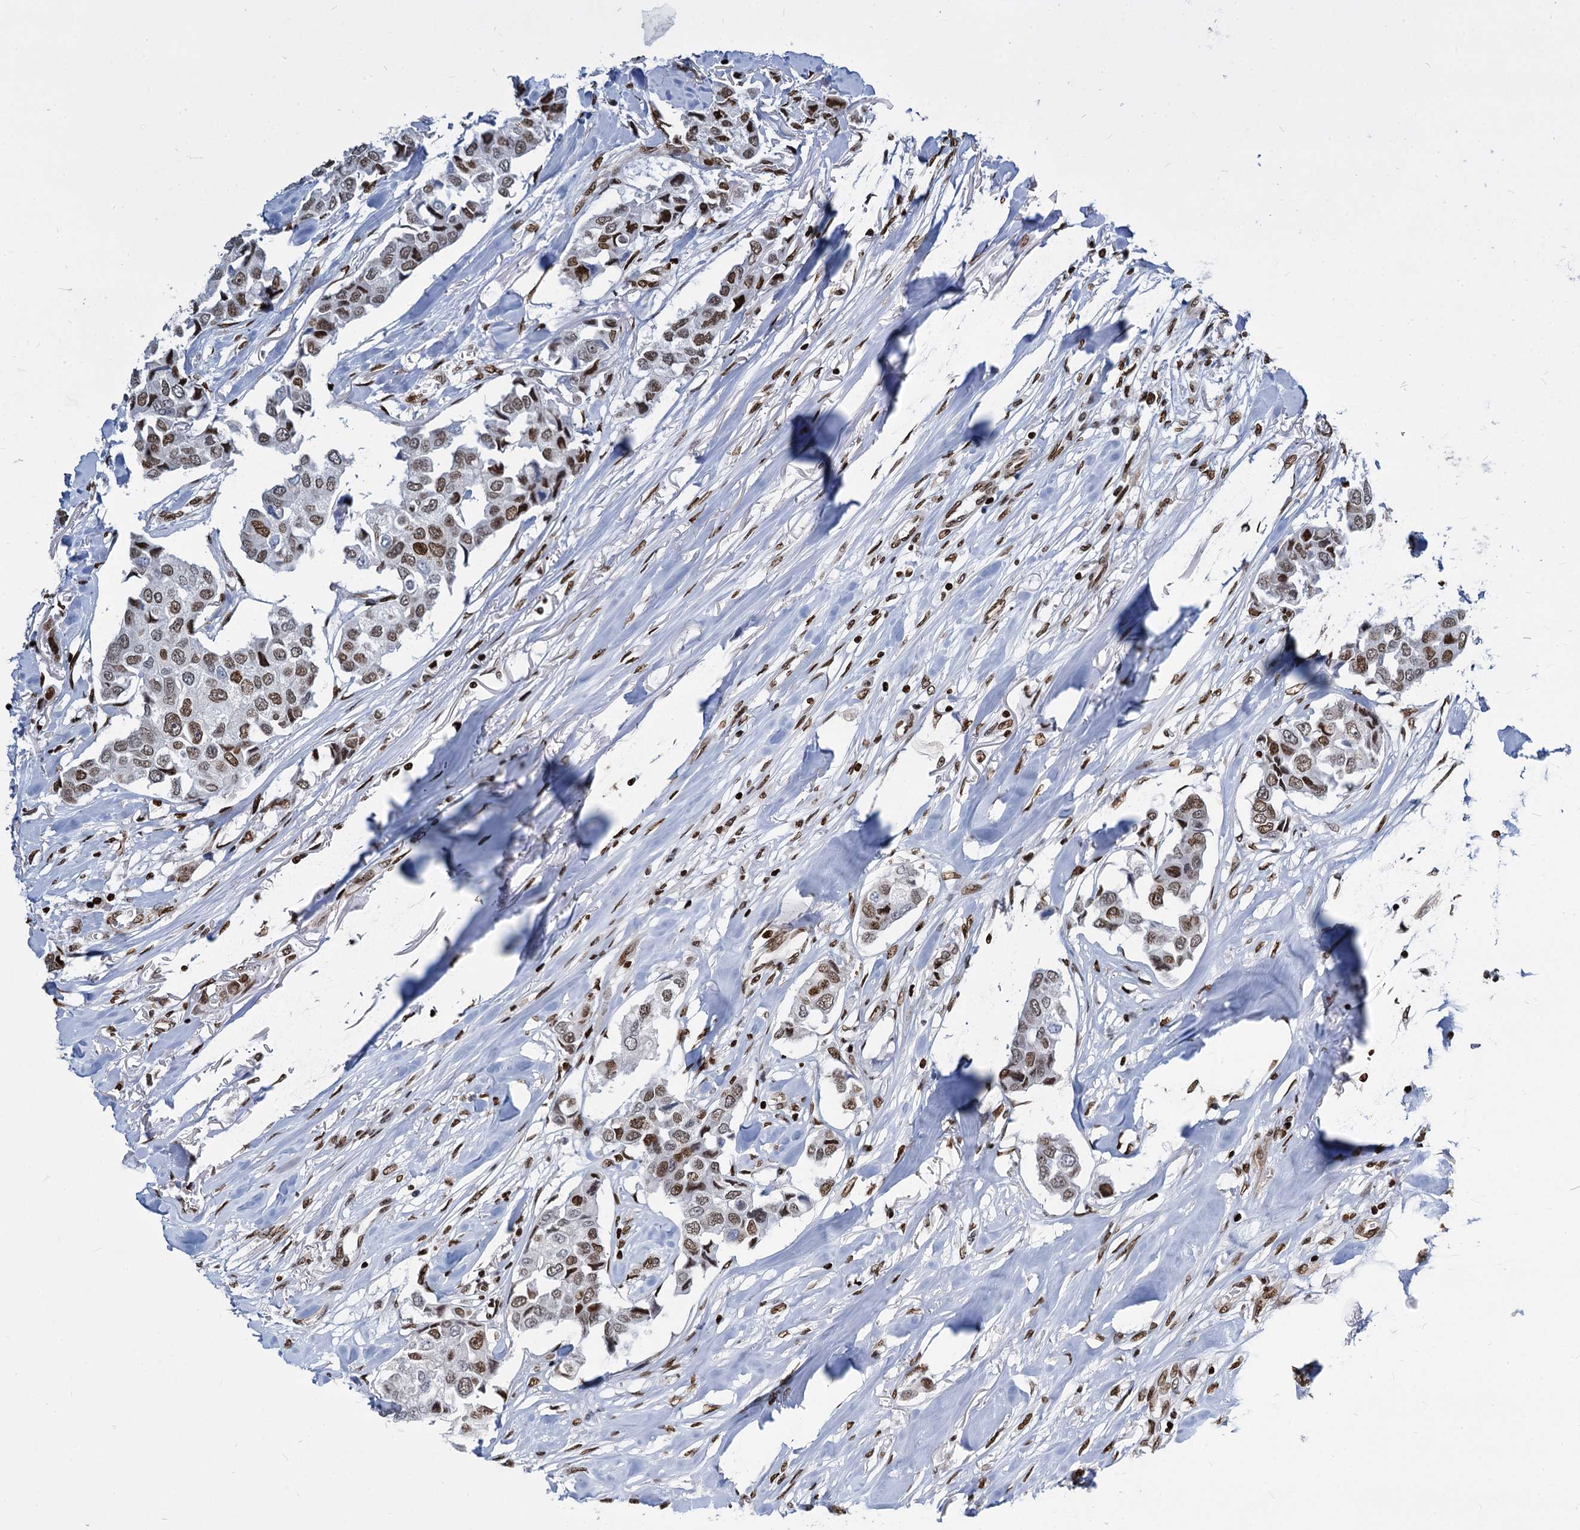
{"staining": {"intensity": "strong", "quantity": "25%-75%", "location": "nuclear"}, "tissue": "breast cancer", "cell_type": "Tumor cells", "image_type": "cancer", "snomed": [{"axis": "morphology", "description": "Duct carcinoma"}, {"axis": "topography", "description": "Breast"}], "caption": "Immunohistochemistry (IHC) of human breast cancer (invasive ductal carcinoma) shows high levels of strong nuclear positivity in about 25%-75% of tumor cells.", "gene": "MECP2", "patient": {"sex": "female", "age": 80}}